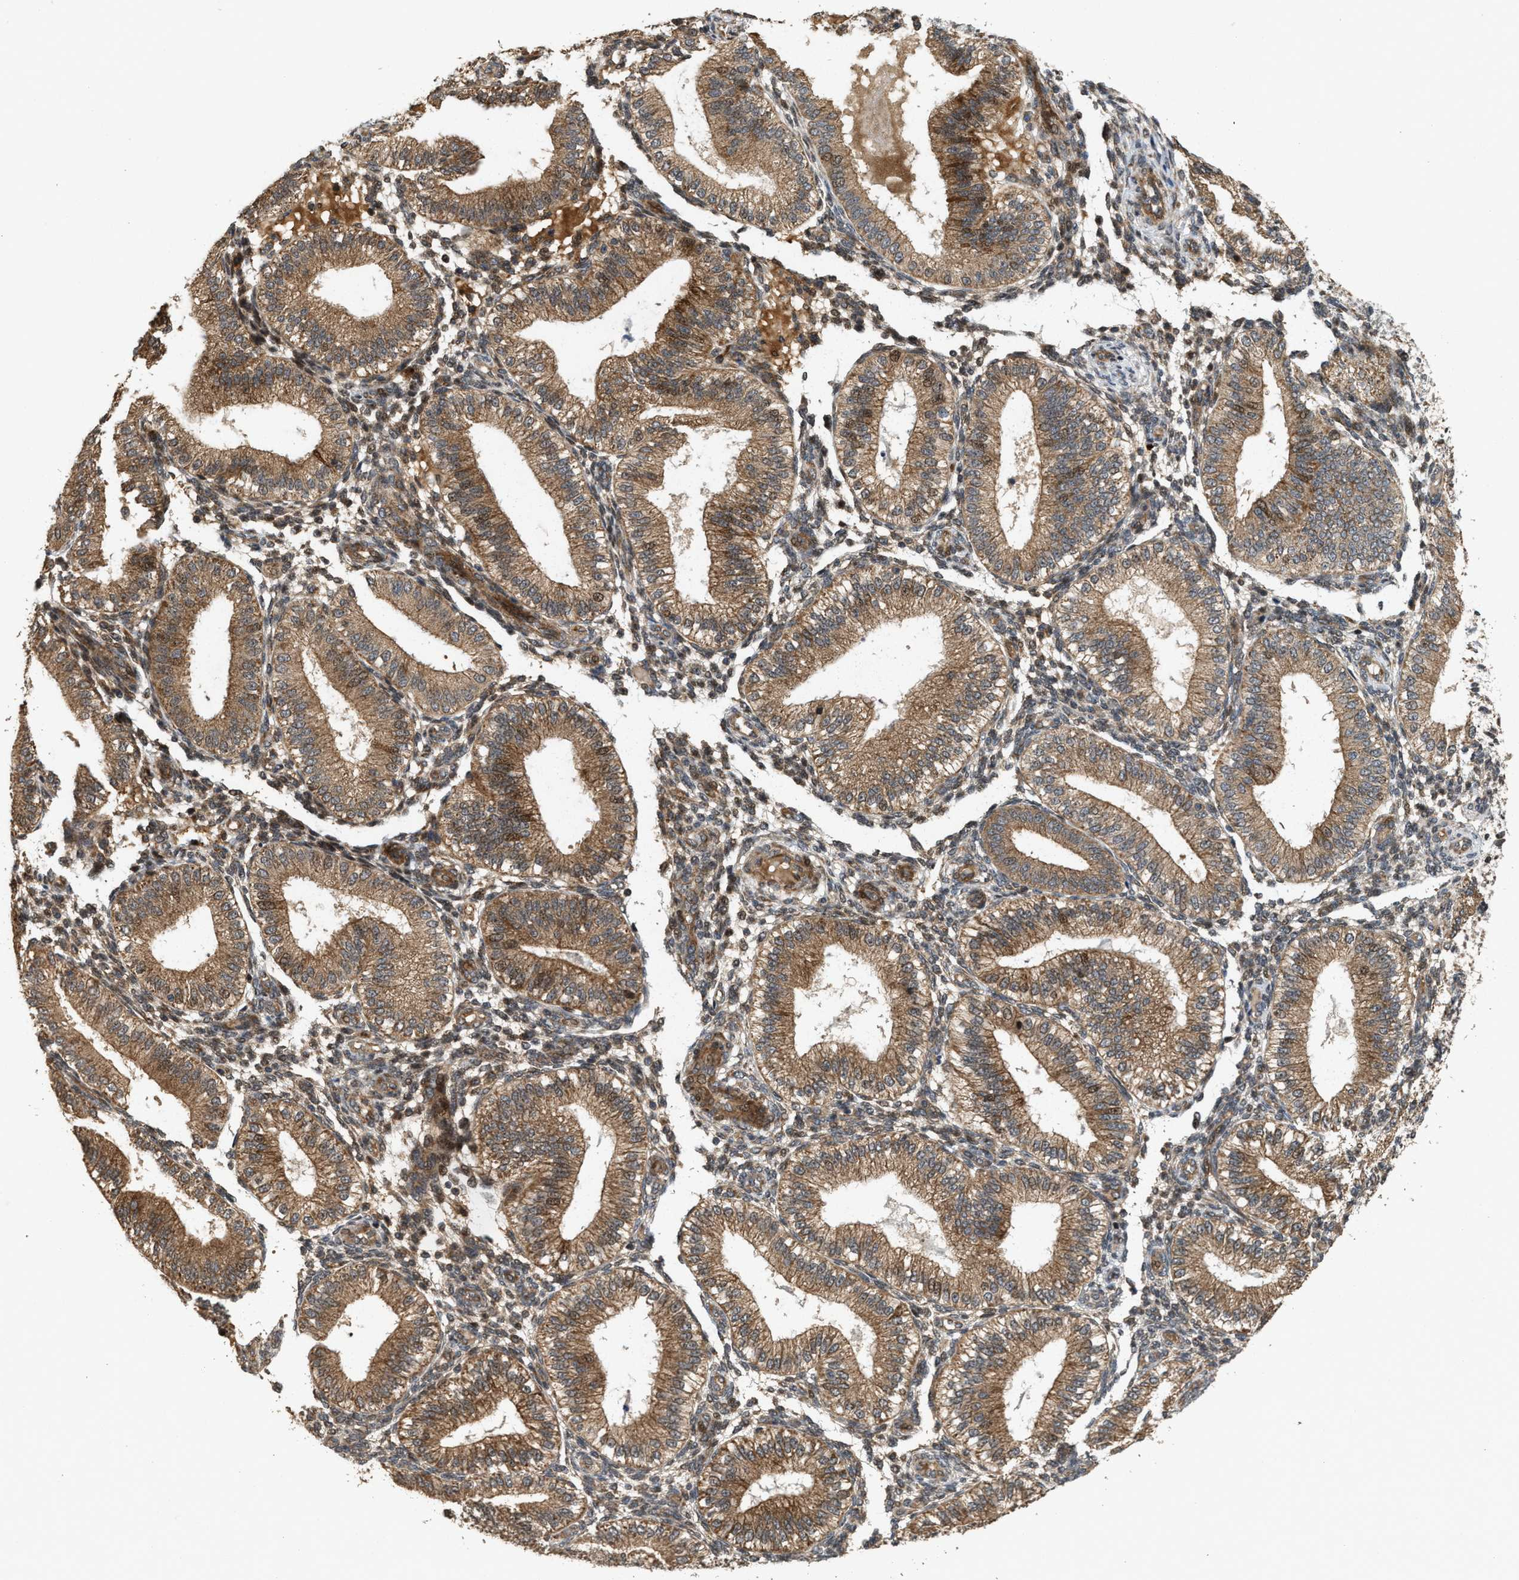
{"staining": {"intensity": "weak", "quantity": "25%-75%", "location": "cytoplasmic/membranous,nuclear"}, "tissue": "endometrium", "cell_type": "Cells in endometrial stroma", "image_type": "normal", "snomed": [{"axis": "morphology", "description": "Normal tissue, NOS"}, {"axis": "topography", "description": "Endometrium"}], "caption": "Immunohistochemical staining of unremarkable endometrium shows 25%-75% levels of weak cytoplasmic/membranous,nuclear protein positivity in about 25%-75% of cells in endometrial stroma. The protein is stained brown, and the nuclei are stained in blue (DAB IHC with brightfield microscopy, high magnification).", "gene": "ELP2", "patient": {"sex": "female", "age": 39}}